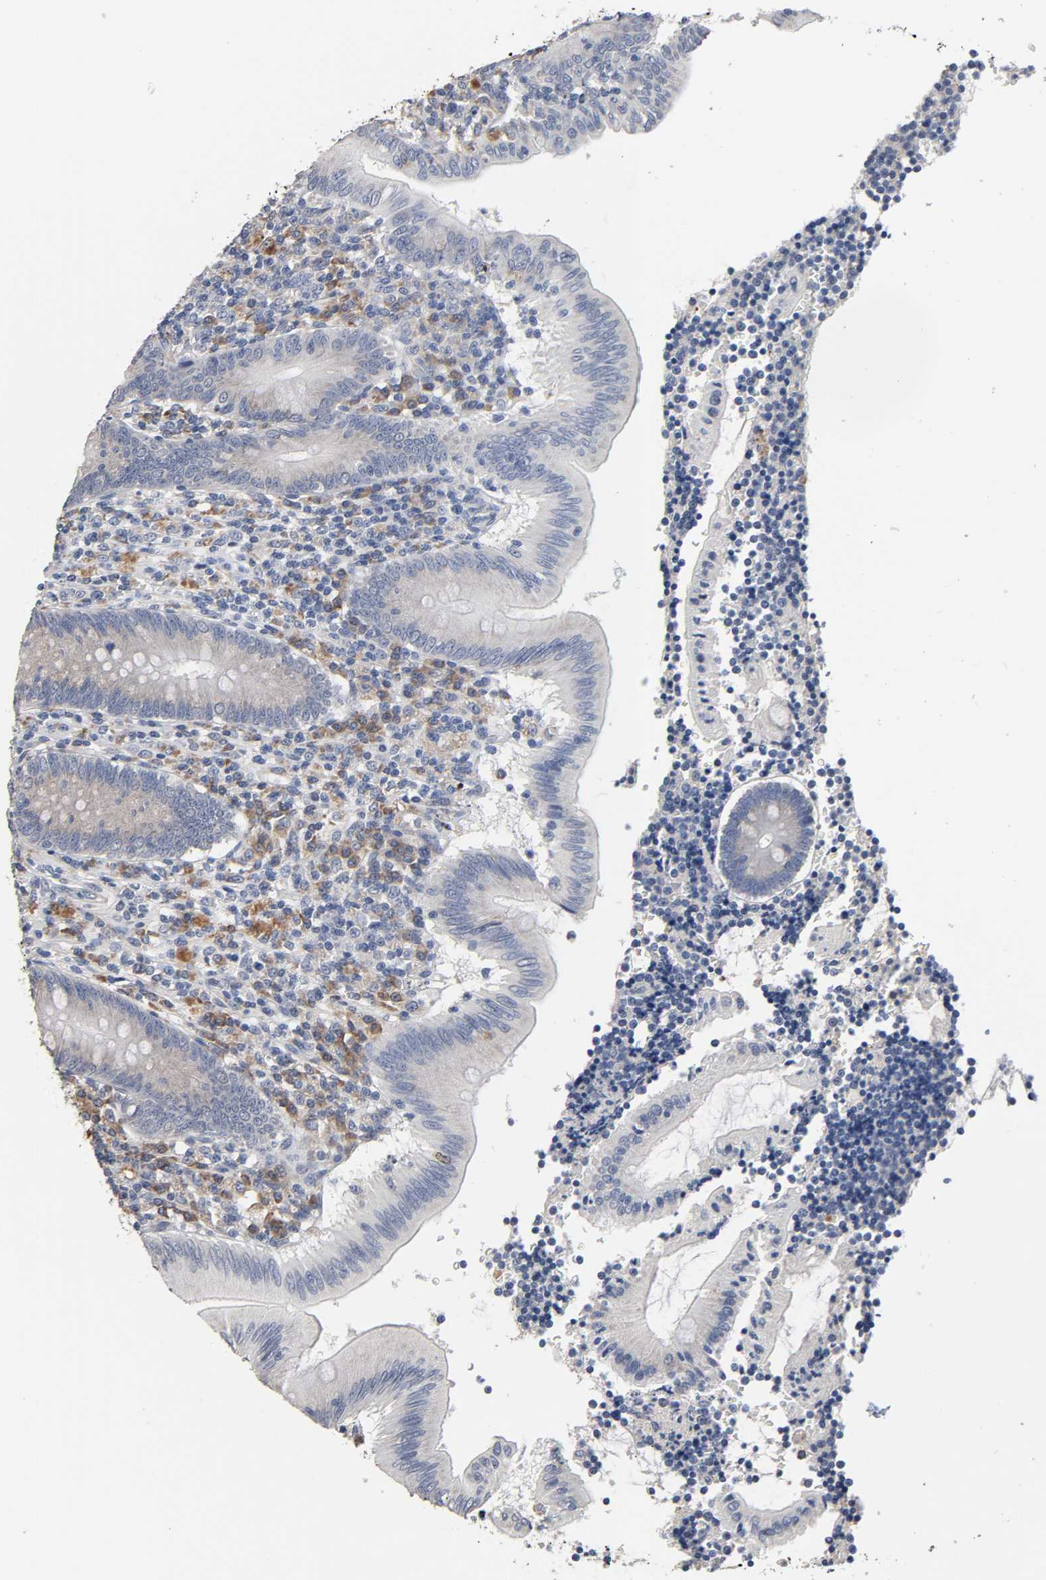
{"staining": {"intensity": "negative", "quantity": "none", "location": "none"}, "tissue": "appendix", "cell_type": "Glandular cells", "image_type": "normal", "snomed": [{"axis": "morphology", "description": "Normal tissue, NOS"}, {"axis": "morphology", "description": "Inflammation, NOS"}, {"axis": "topography", "description": "Appendix"}], "caption": "Protein analysis of normal appendix exhibits no significant positivity in glandular cells.", "gene": "HDLBP", "patient": {"sex": "male", "age": 46}}